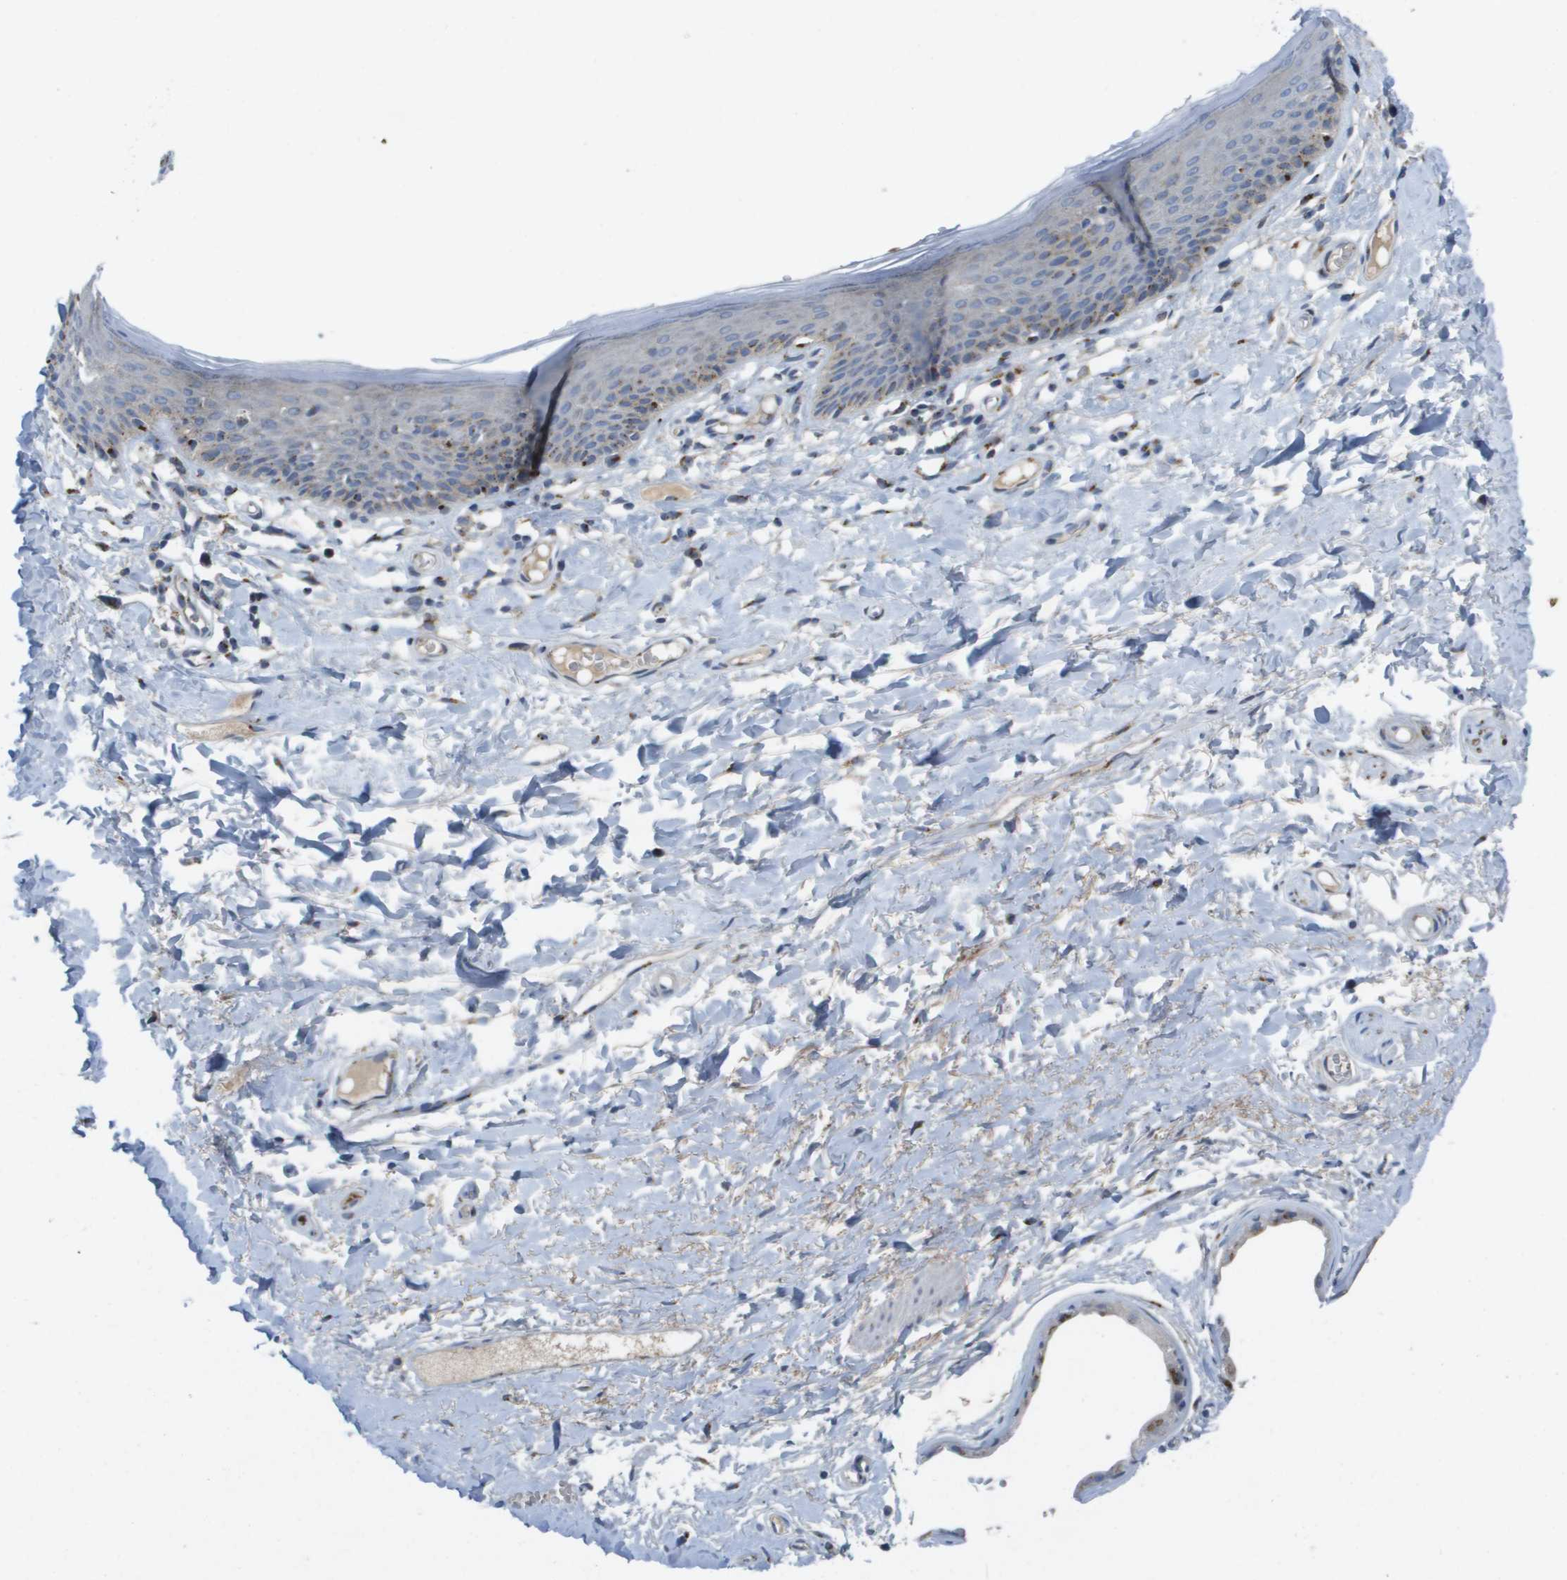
{"staining": {"intensity": "moderate", "quantity": "<25%", "location": "cytoplasmic/membranous"}, "tissue": "skin", "cell_type": "Epidermal cells", "image_type": "normal", "snomed": [{"axis": "morphology", "description": "Normal tissue, NOS"}, {"axis": "topography", "description": "Vulva"}], "caption": "Epidermal cells reveal moderate cytoplasmic/membranous expression in about <25% of cells in normal skin.", "gene": "QSOX2", "patient": {"sex": "female", "age": 54}}